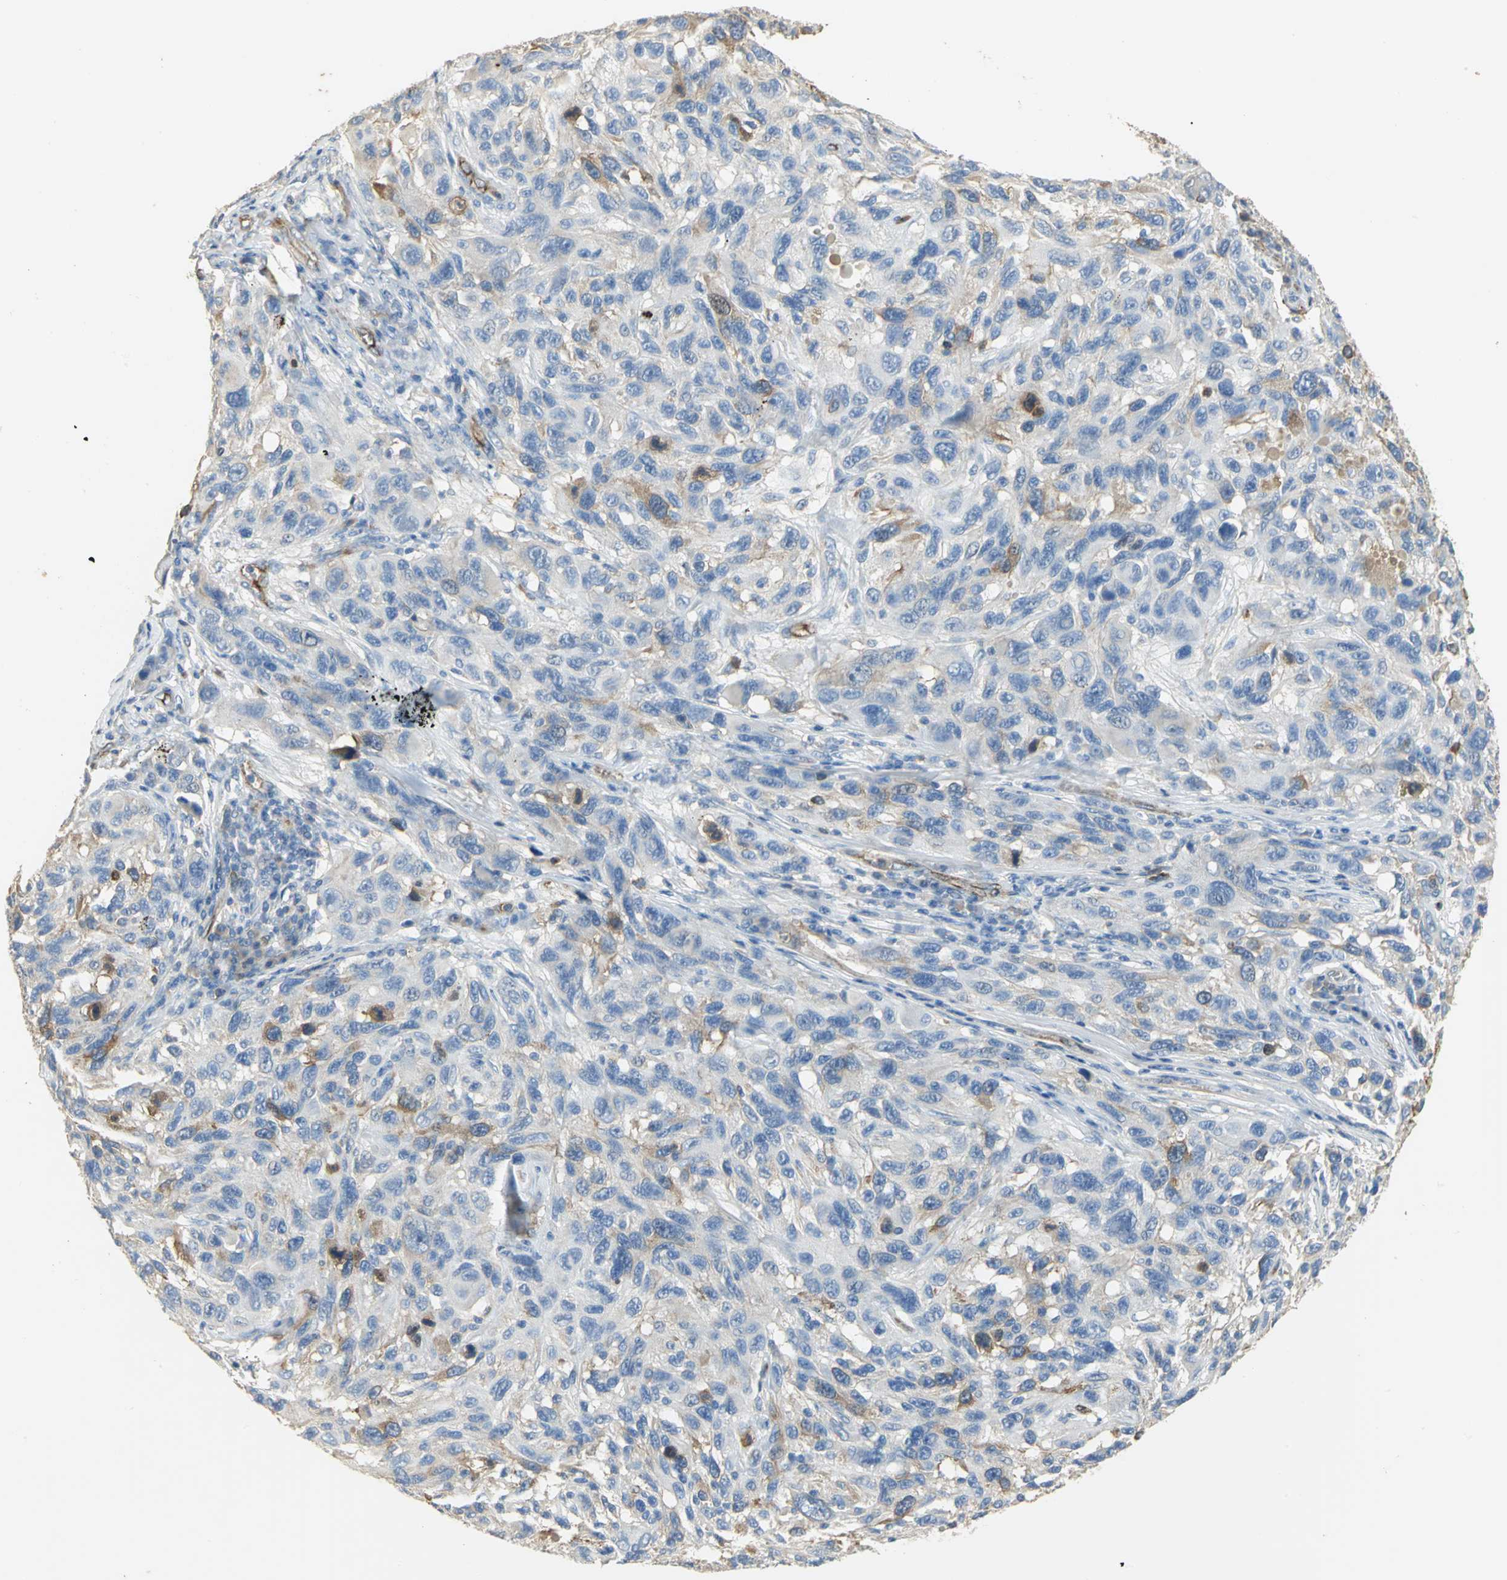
{"staining": {"intensity": "moderate", "quantity": "<25%", "location": "cytoplasmic/membranous"}, "tissue": "melanoma", "cell_type": "Tumor cells", "image_type": "cancer", "snomed": [{"axis": "morphology", "description": "Malignant melanoma, NOS"}, {"axis": "topography", "description": "Skin"}], "caption": "Malignant melanoma stained with a brown dye demonstrates moderate cytoplasmic/membranous positive staining in about <25% of tumor cells.", "gene": "DLGAP5", "patient": {"sex": "male", "age": 53}}